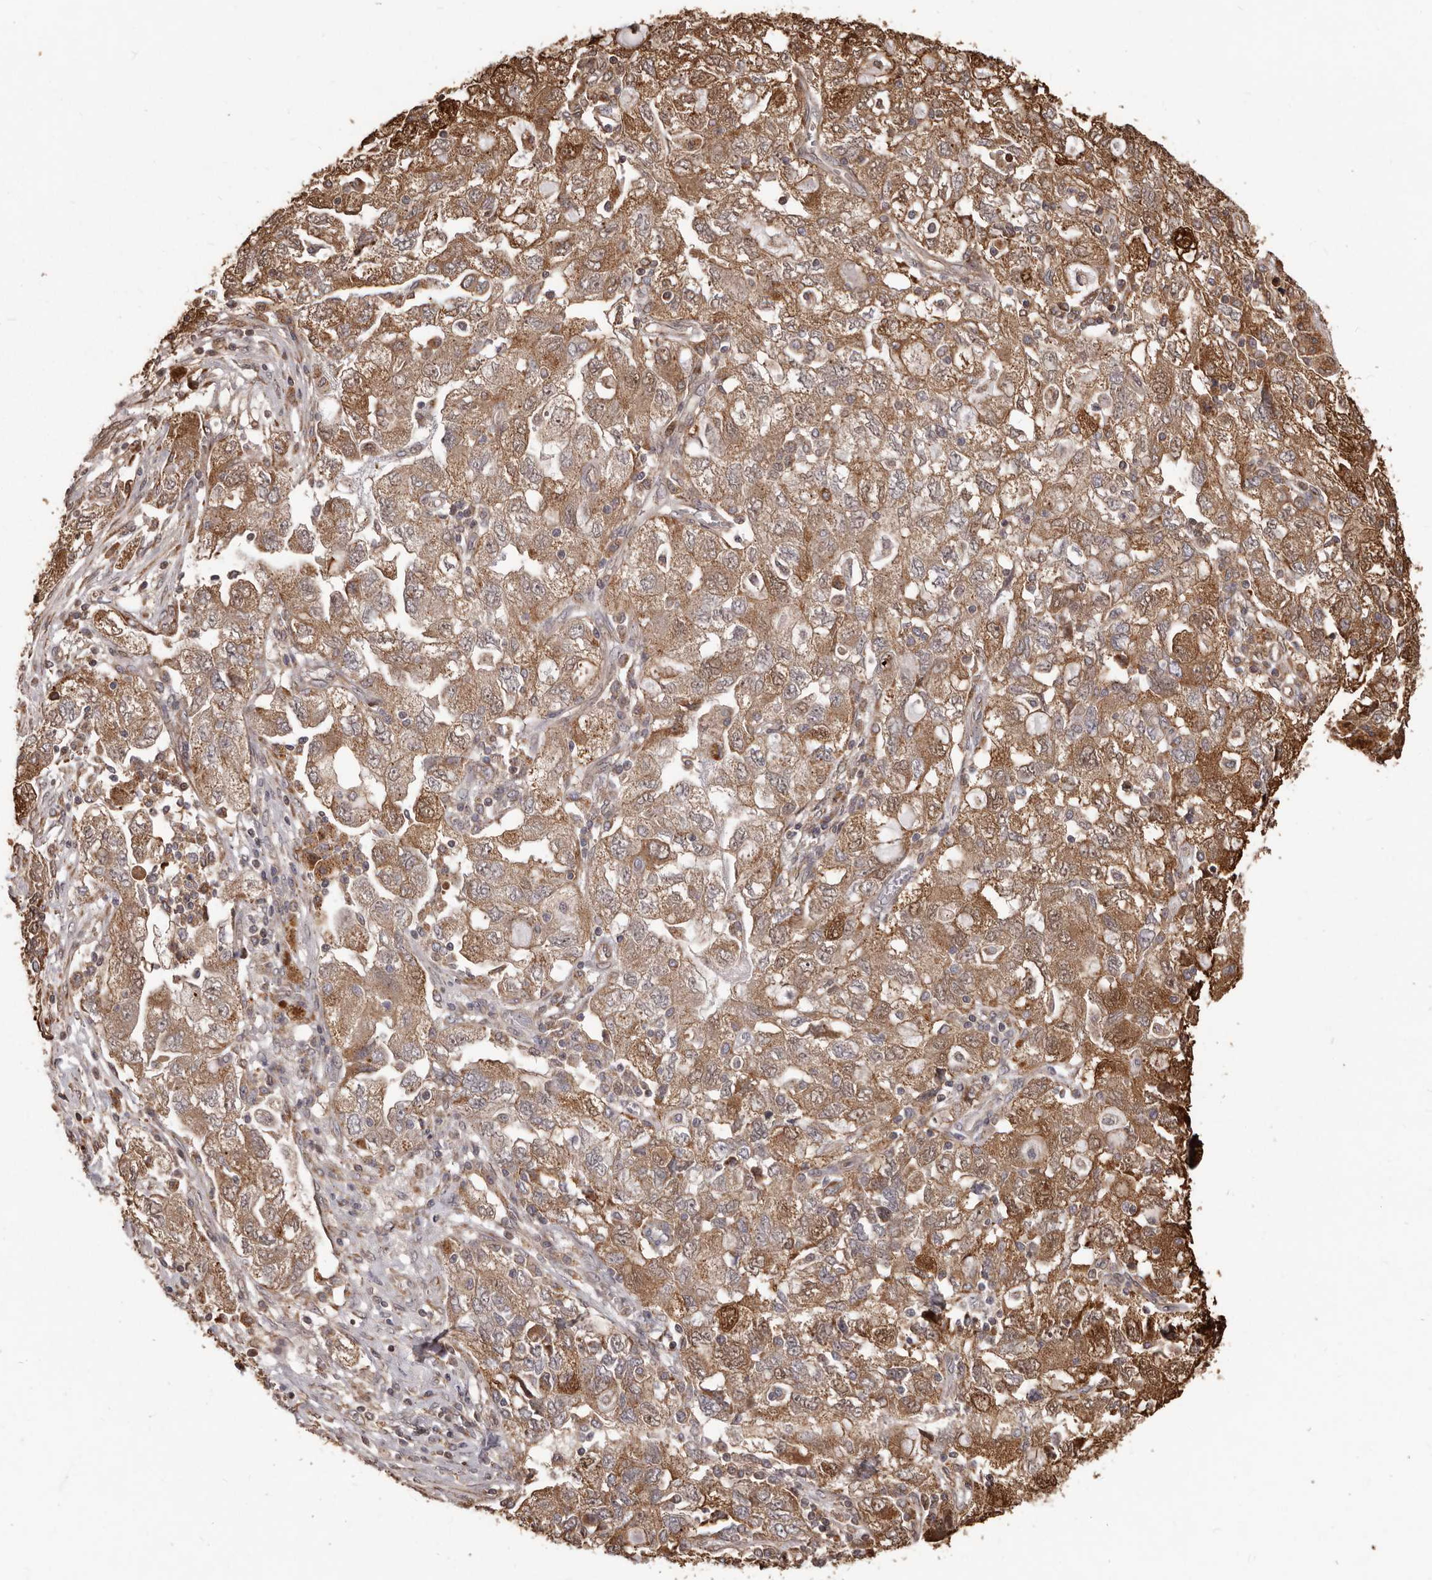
{"staining": {"intensity": "moderate", "quantity": ">75%", "location": "cytoplasmic/membranous"}, "tissue": "ovarian cancer", "cell_type": "Tumor cells", "image_type": "cancer", "snomed": [{"axis": "morphology", "description": "Carcinoma, NOS"}, {"axis": "morphology", "description": "Cystadenocarcinoma, serous, NOS"}, {"axis": "topography", "description": "Ovary"}], "caption": "This is a micrograph of IHC staining of ovarian cancer, which shows moderate expression in the cytoplasmic/membranous of tumor cells.", "gene": "MTO1", "patient": {"sex": "female", "age": 69}}